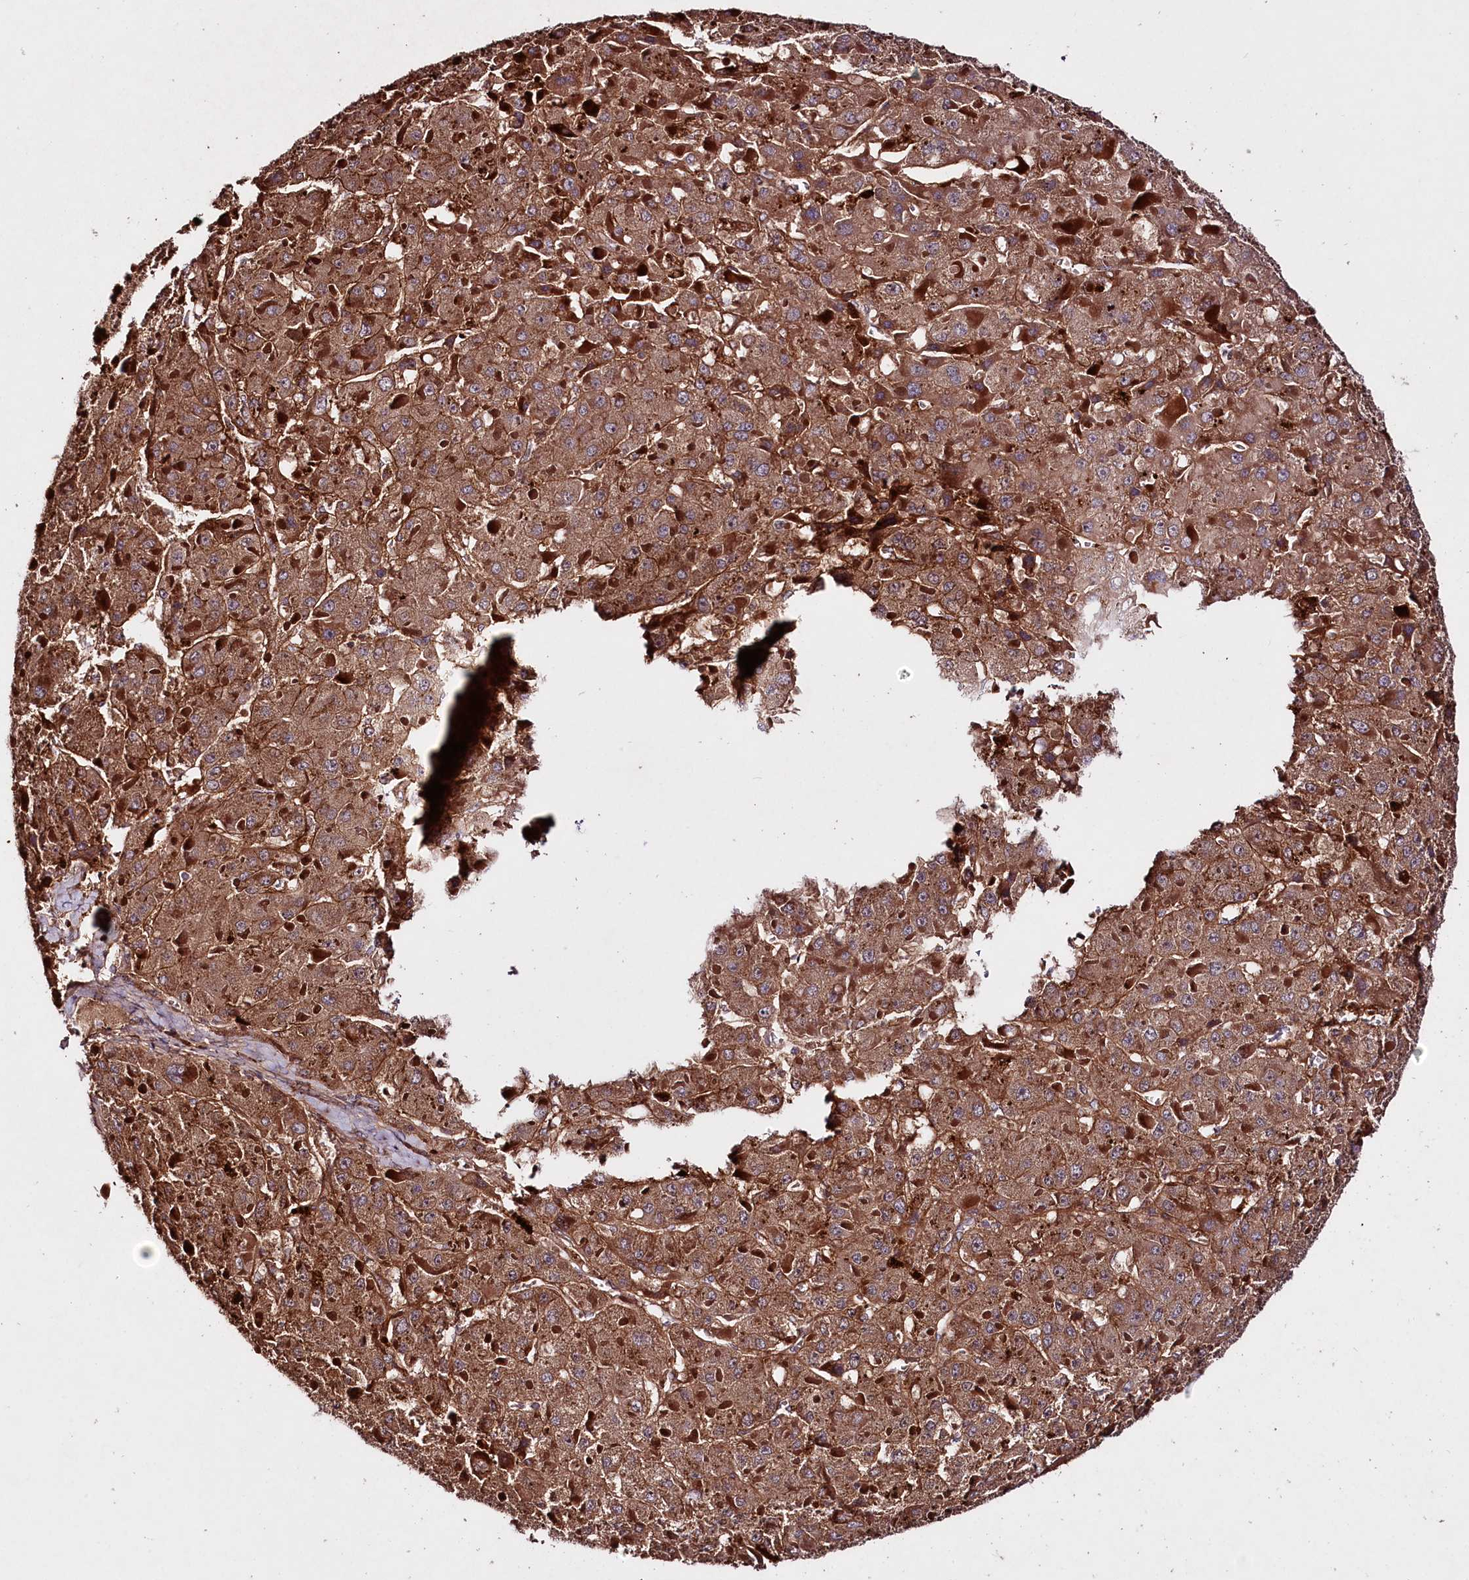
{"staining": {"intensity": "strong", "quantity": ">75%", "location": "cytoplasmic/membranous"}, "tissue": "liver cancer", "cell_type": "Tumor cells", "image_type": "cancer", "snomed": [{"axis": "morphology", "description": "Carcinoma, Hepatocellular, NOS"}, {"axis": "topography", "description": "Liver"}], "caption": "About >75% of tumor cells in human hepatocellular carcinoma (liver) exhibit strong cytoplasmic/membranous protein positivity as visualized by brown immunohistochemical staining.", "gene": "TNPO3", "patient": {"sex": "female", "age": 73}}